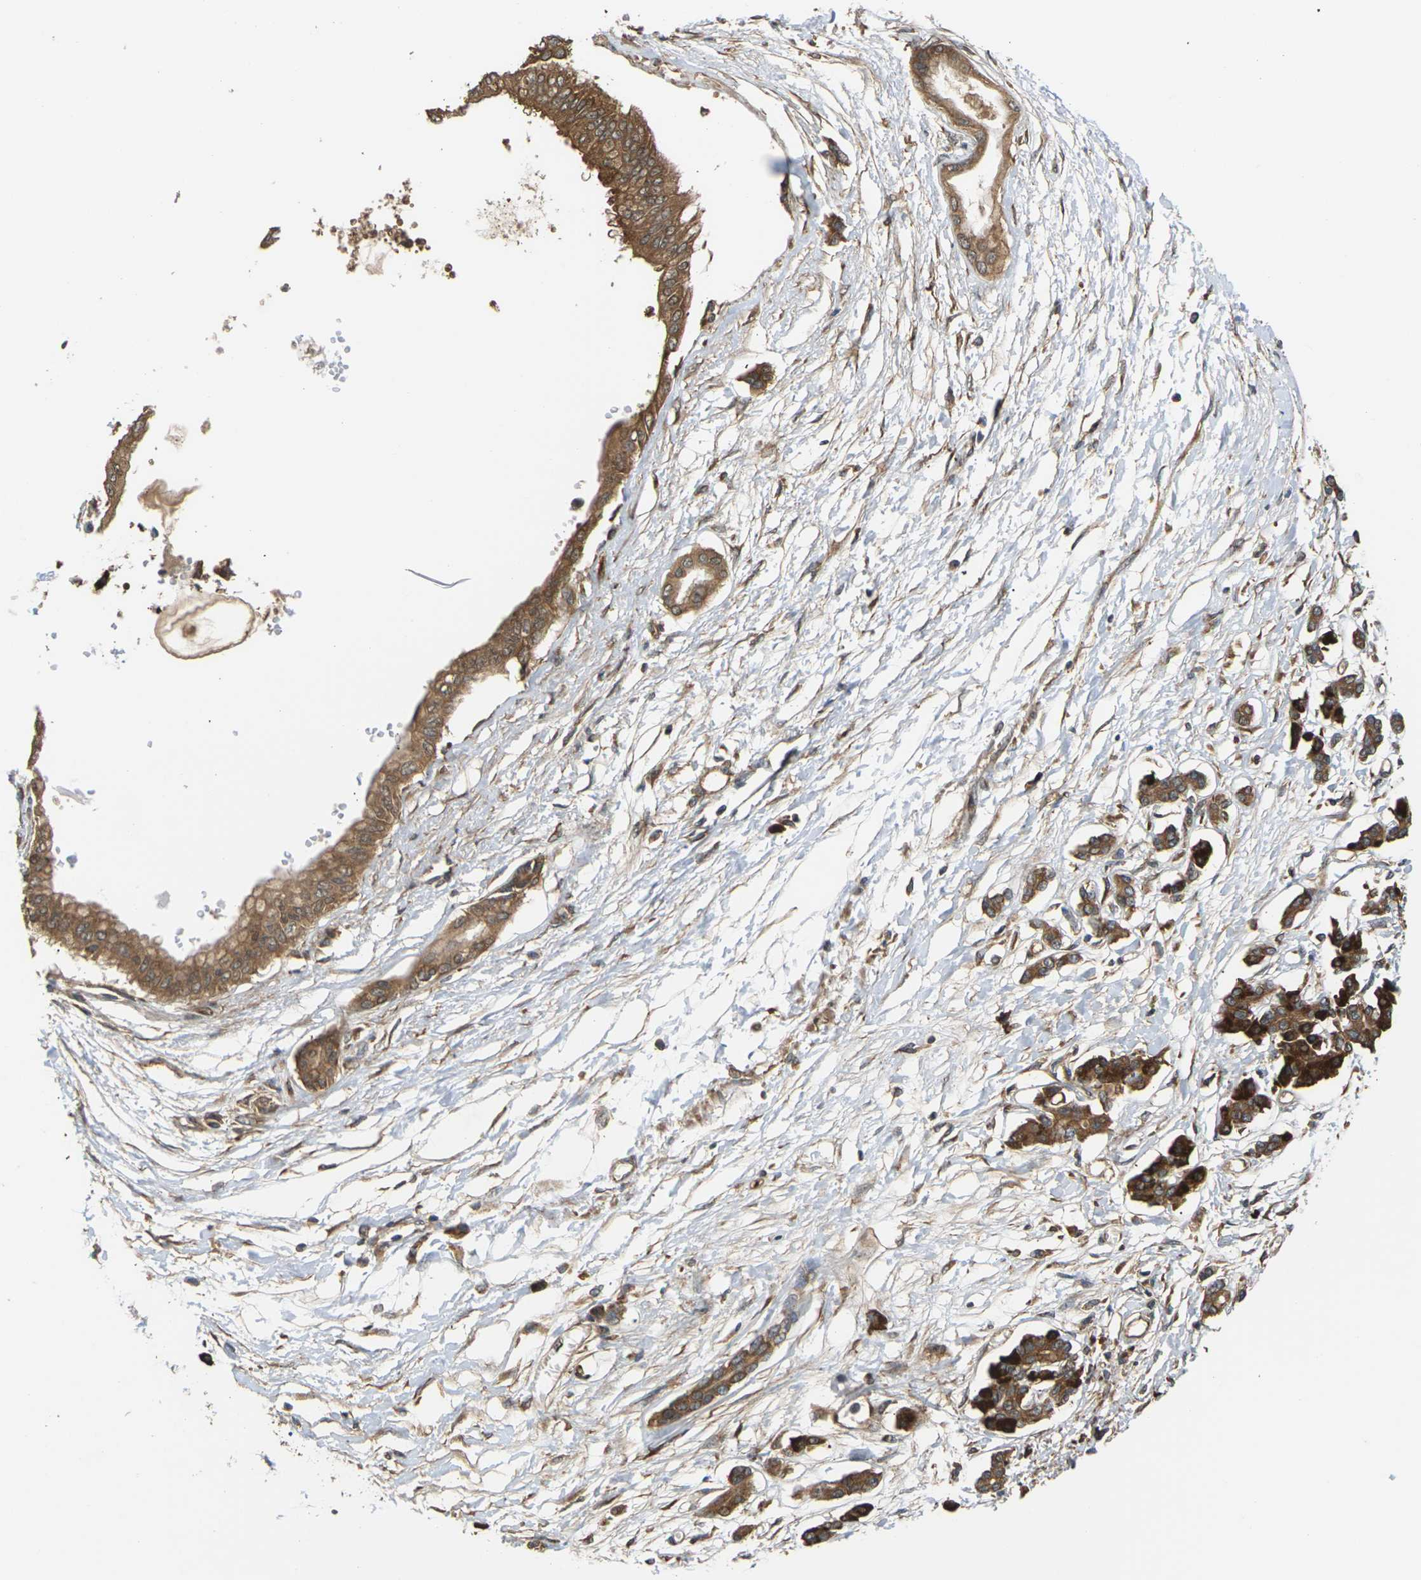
{"staining": {"intensity": "strong", "quantity": ">75%", "location": "cytoplasmic/membranous"}, "tissue": "pancreatic cancer", "cell_type": "Tumor cells", "image_type": "cancer", "snomed": [{"axis": "morphology", "description": "Adenocarcinoma, NOS"}, {"axis": "topography", "description": "Pancreas"}], "caption": "Human pancreatic cancer (adenocarcinoma) stained with a brown dye demonstrates strong cytoplasmic/membranous positive expression in approximately >75% of tumor cells.", "gene": "NRAS", "patient": {"sex": "male", "age": 56}}